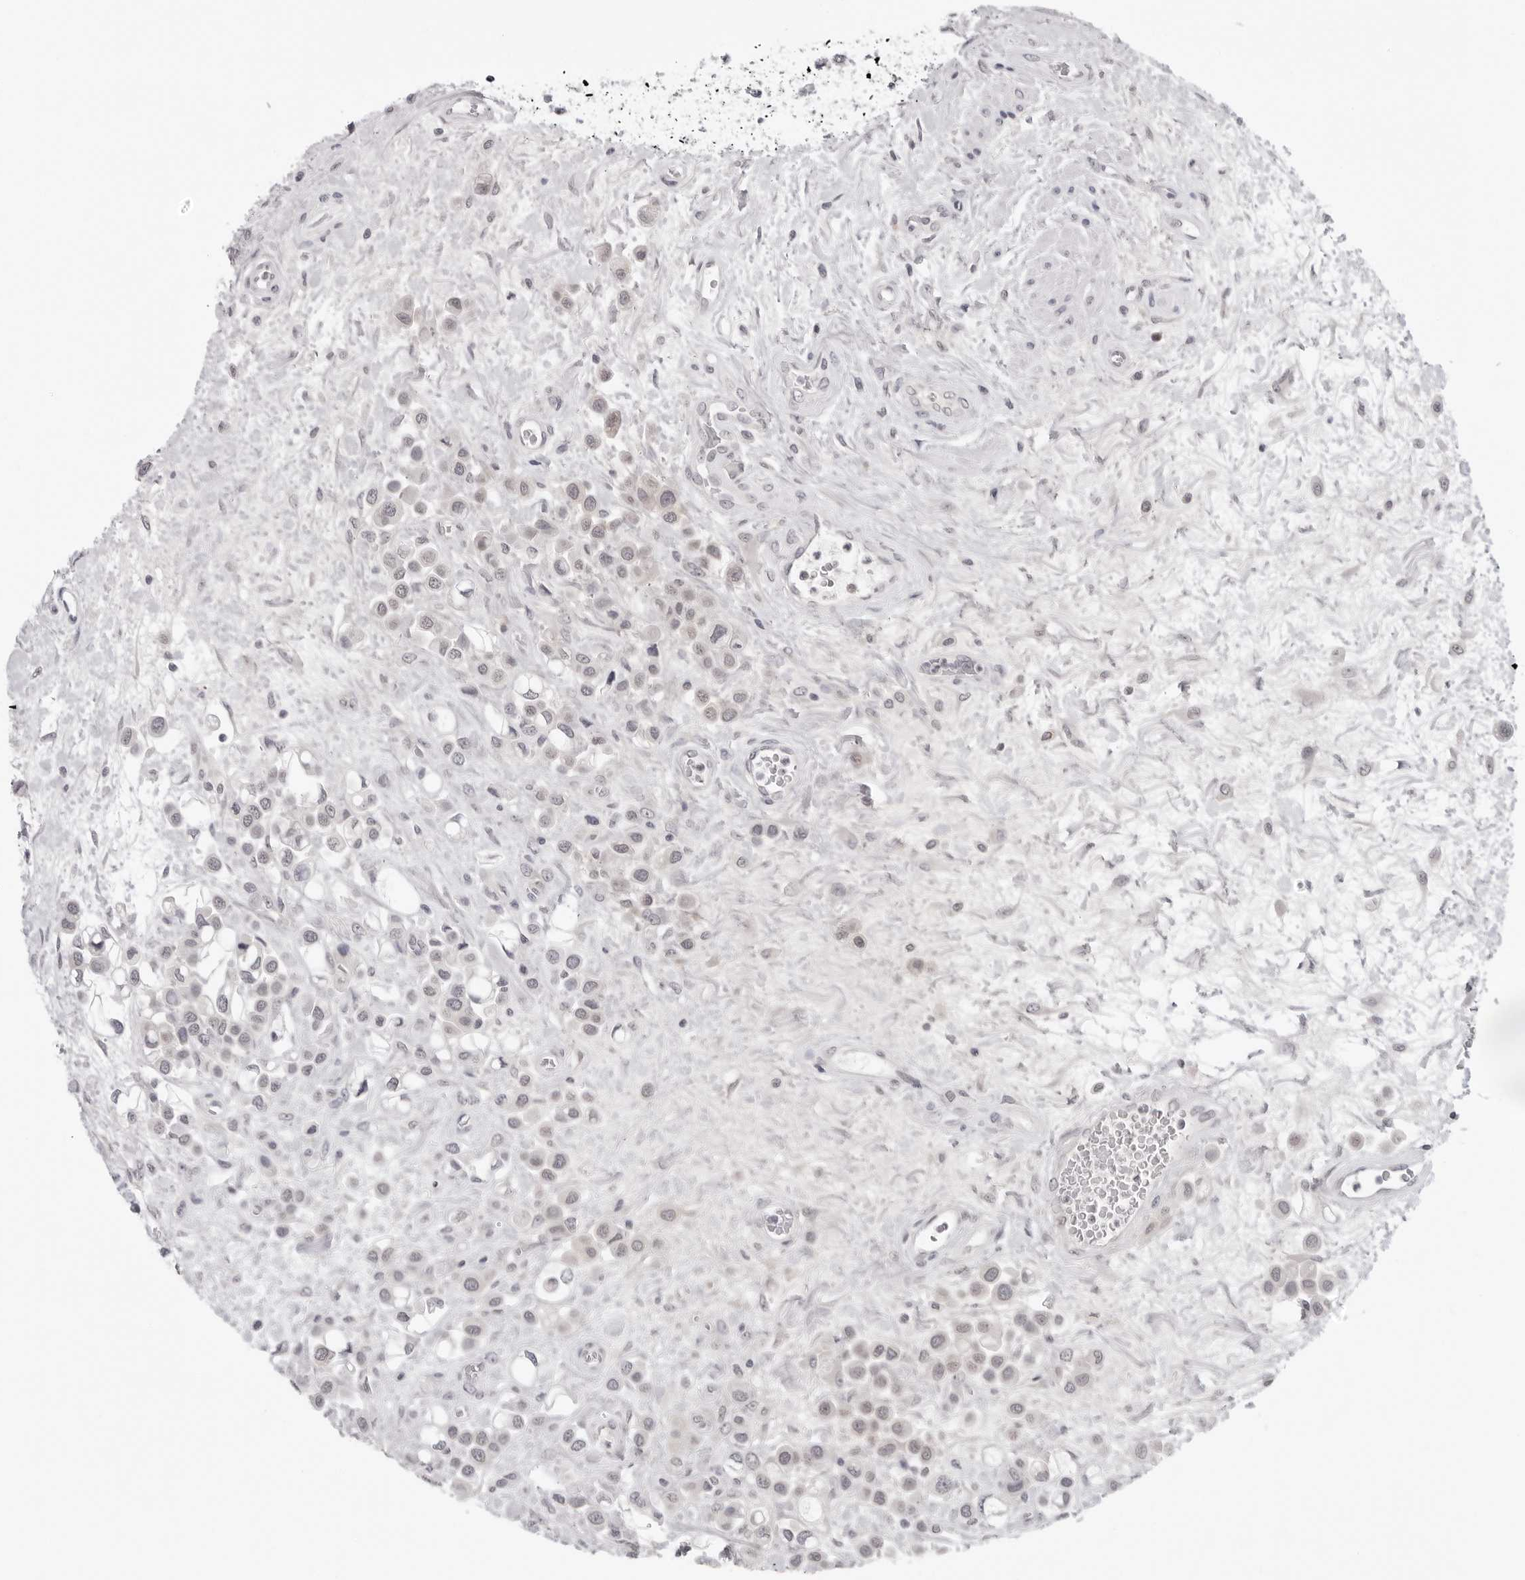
{"staining": {"intensity": "negative", "quantity": "none", "location": "none"}, "tissue": "urothelial cancer", "cell_type": "Tumor cells", "image_type": "cancer", "snomed": [{"axis": "morphology", "description": "Urothelial carcinoma, High grade"}, {"axis": "topography", "description": "Urinary bladder"}], "caption": "Immunohistochemistry (IHC) image of urothelial cancer stained for a protein (brown), which shows no expression in tumor cells. The staining is performed using DAB (3,3'-diaminobenzidine) brown chromogen with nuclei counter-stained in using hematoxylin.", "gene": "PRUNE1", "patient": {"sex": "male", "age": 50}}